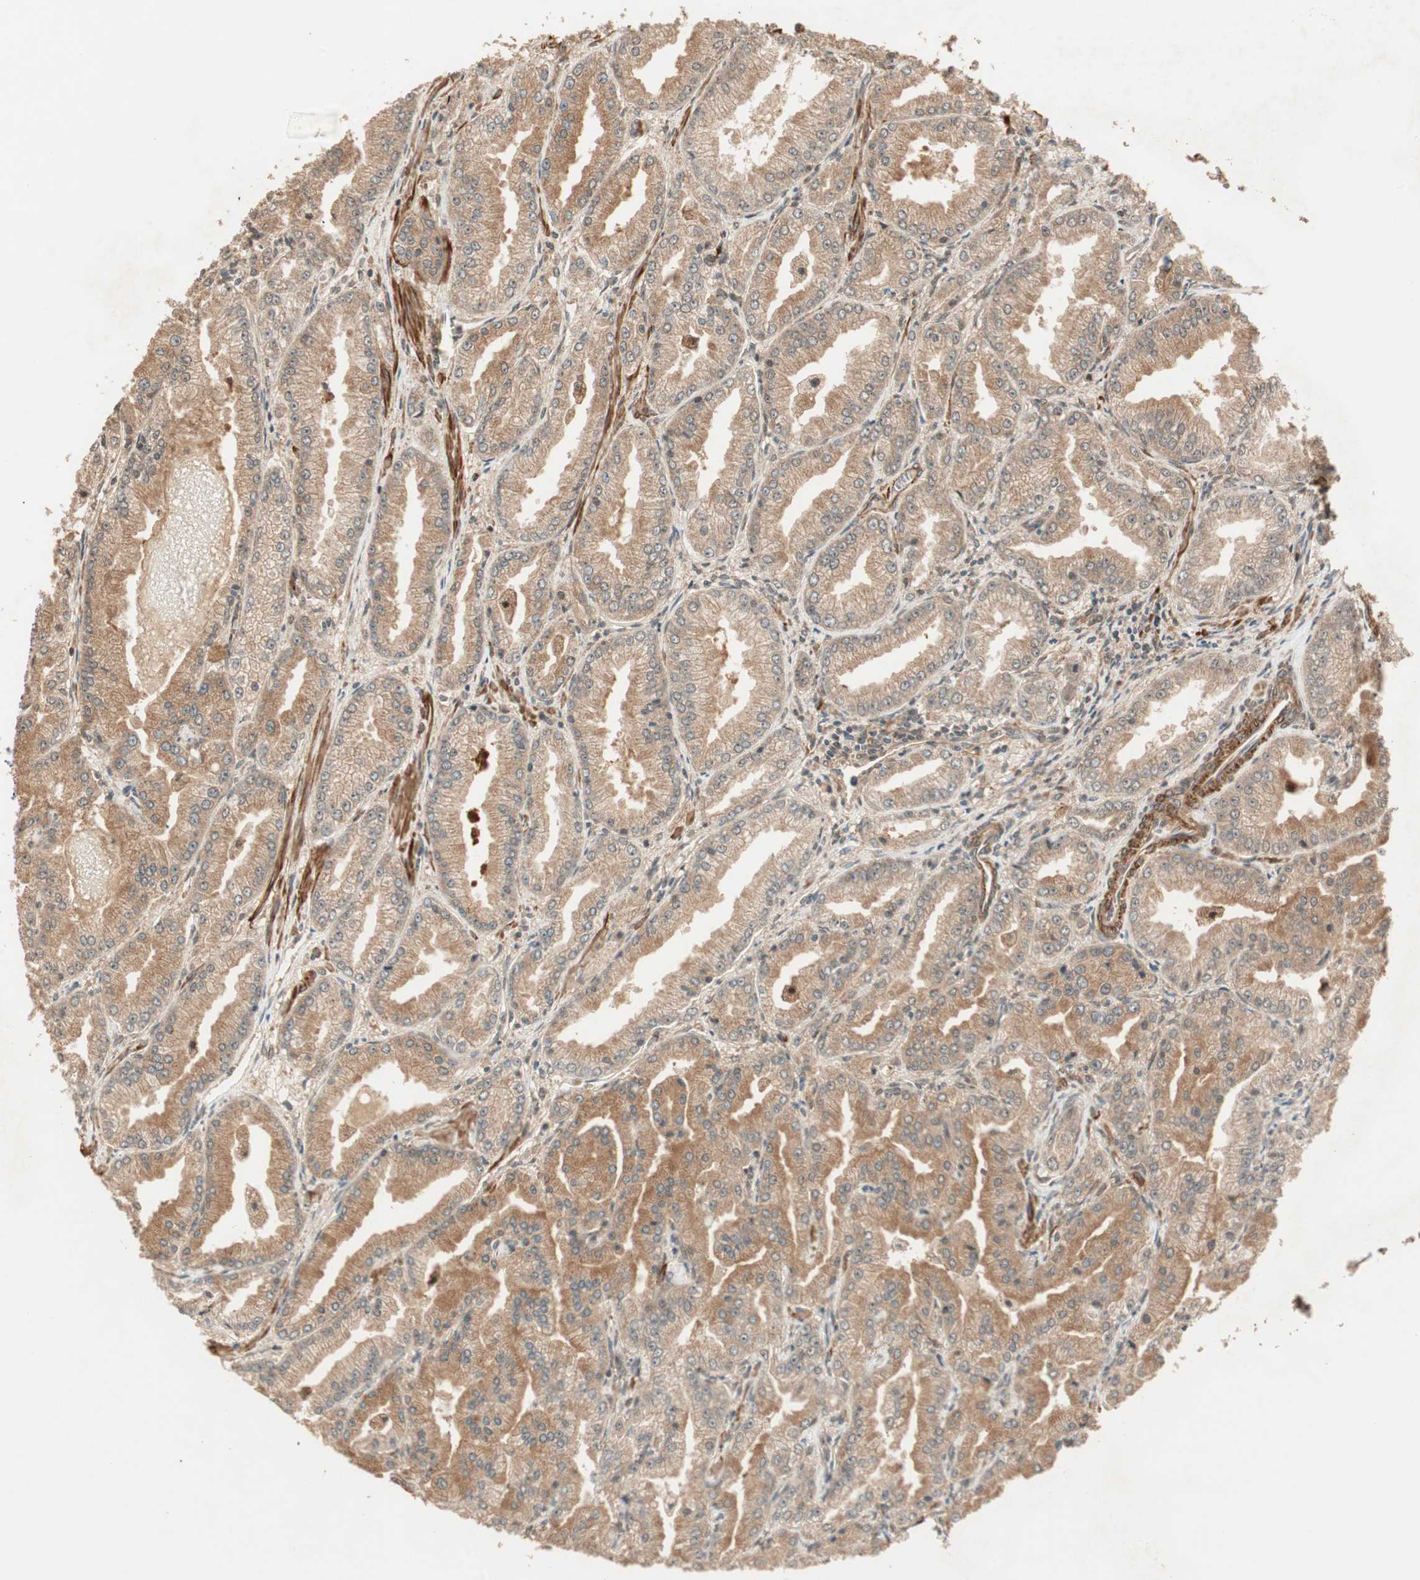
{"staining": {"intensity": "moderate", "quantity": ">75%", "location": "cytoplasmic/membranous"}, "tissue": "prostate cancer", "cell_type": "Tumor cells", "image_type": "cancer", "snomed": [{"axis": "morphology", "description": "Adenocarcinoma, High grade"}, {"axis": "topography", "description": "Prostate"}], "caption": "An image of high-grade adenocarcinoma (prostate) stained for a protein reveals moderate cytoplasmic/membranous brown staining in tumor cells.", "gene": "ZSCAN31", "patient": {"sex": "male", "age": 61}}